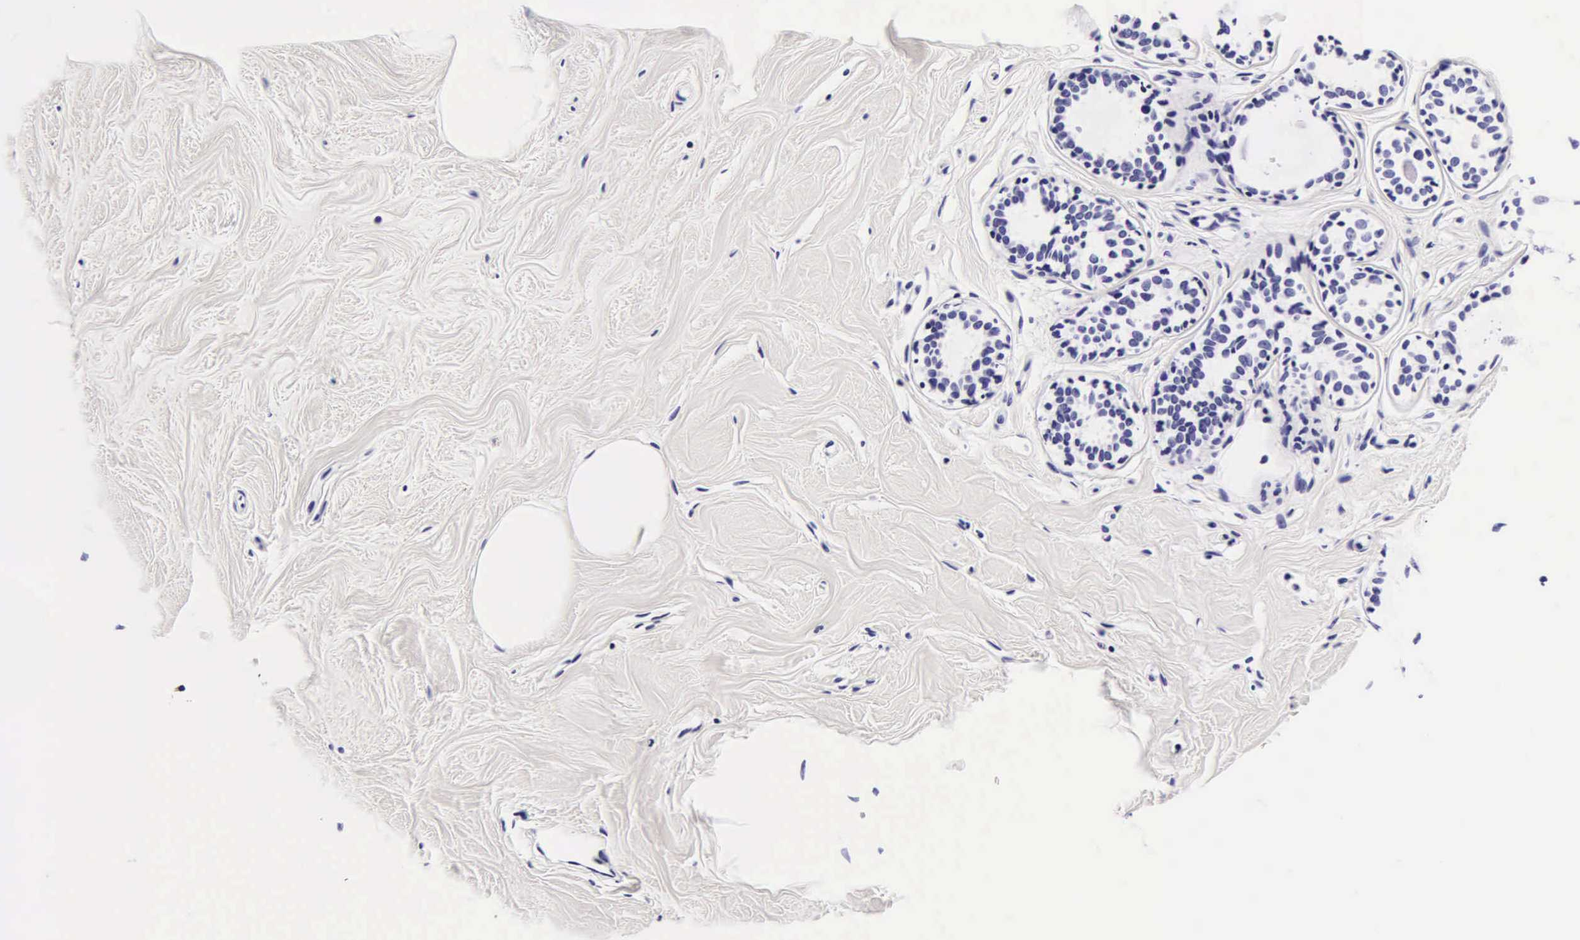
{"staining": {"intensity": "negative", "quantity": "none", "location": "none"}, "tissue": "breast", "cell_type": "Adipocytes", "image_type": "normal", "snomed": [{"axis": "morphology", "description": "Normal tissue, NOS"}, {"axis": "topography", "description": "Breast"}], "caption": "Immunohistochemistry histopathology image of normal human breast stained for a protein (brown), which reveals no expression in adipocytes.", "gene": "DGCR2", "patient": {"sex": "female", "age": 44}}